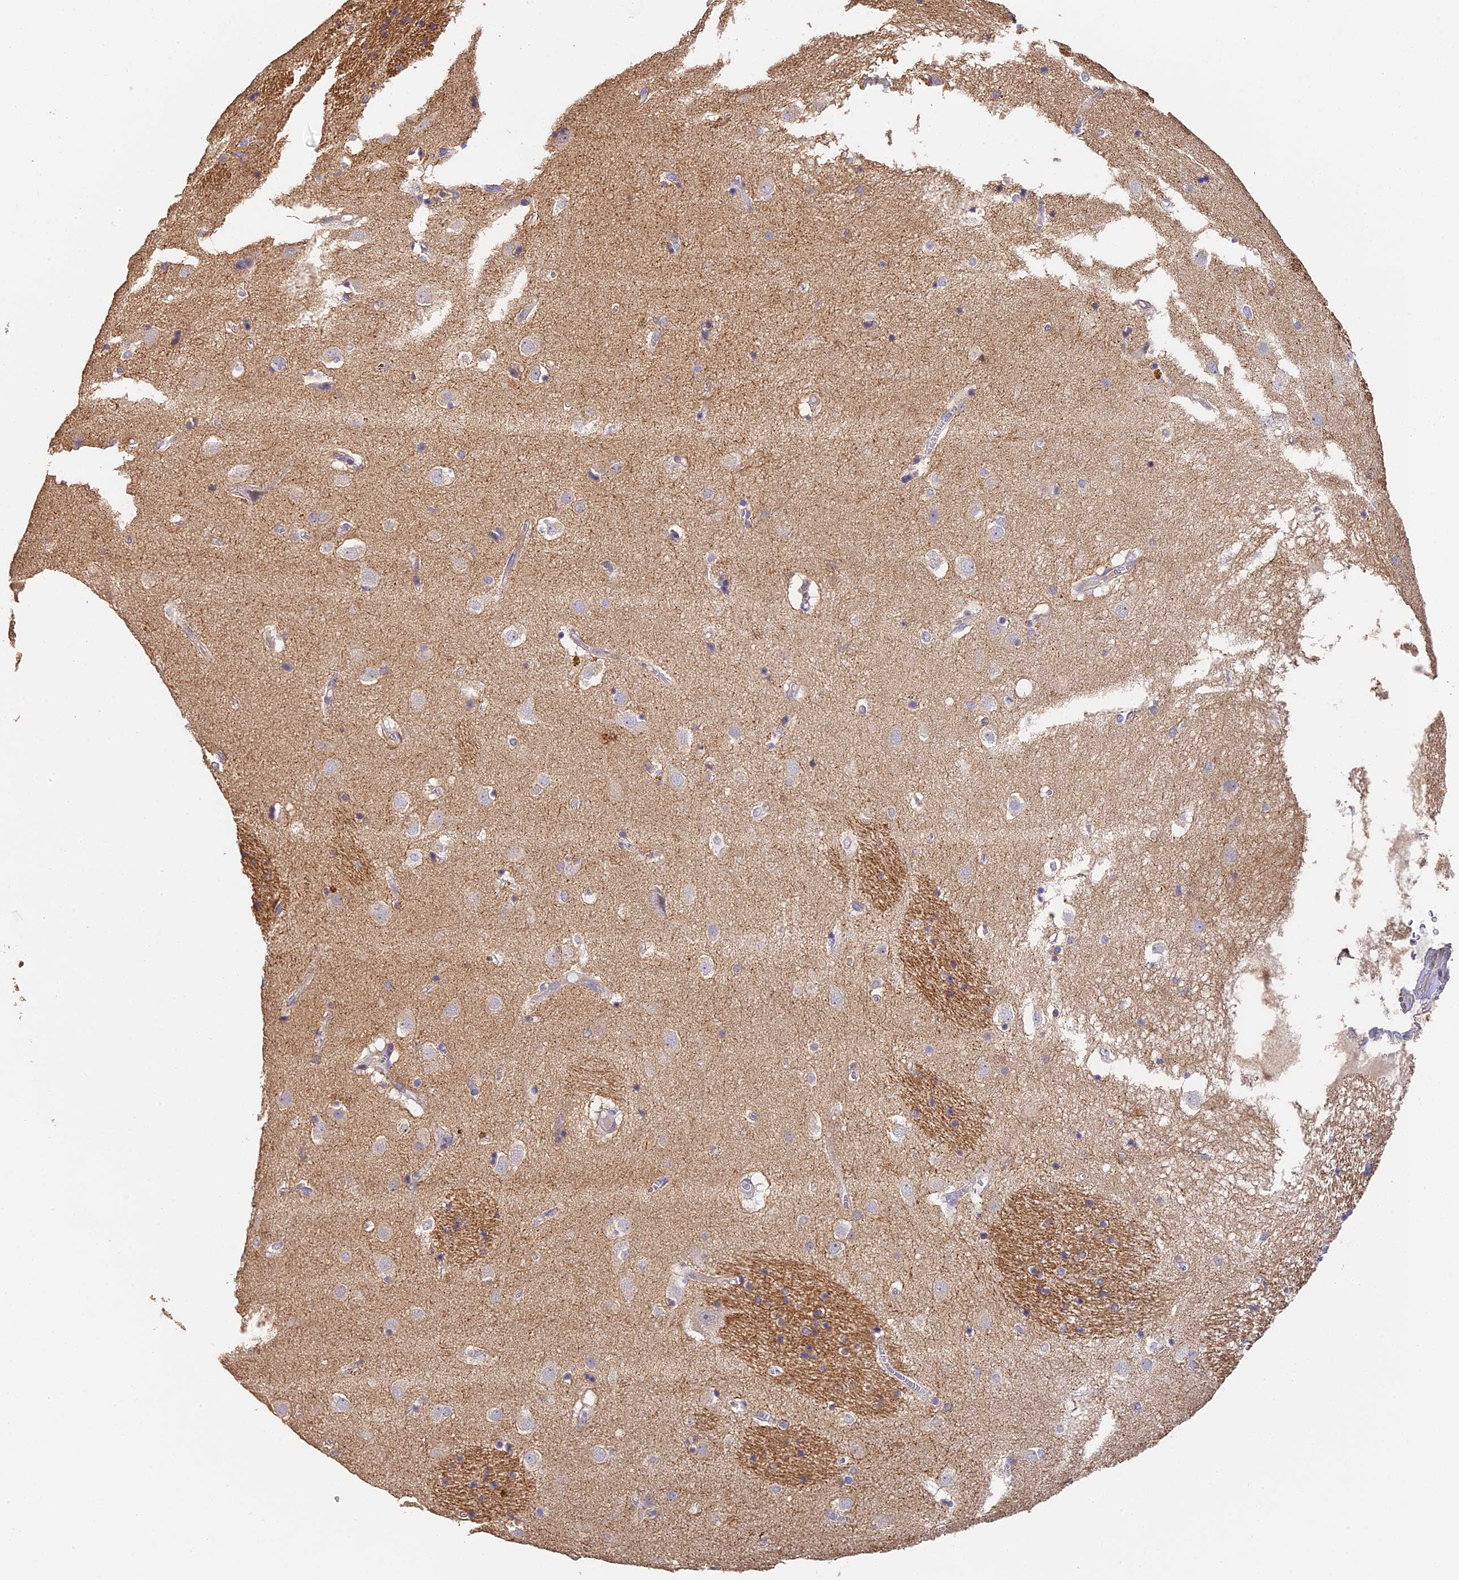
{"staining": {"intensity": "negative", "quantity": "none", "location": "none"}, "tissue": "caudate", "cell_type": "Glial cells", "image_type": "normal", "snomed": [{"axis": "morphology", "description": "Normal tissue, NOS"}, {"axis": "topography", "description": "Lateral ventricle wall"}], "caption": "This is an immunohistochemistry micrograph of unremarkable human caudate. There is no expression in glial cells.", "gene": "SLC11A1", "patient": {"sex": "male", "age": 70}}